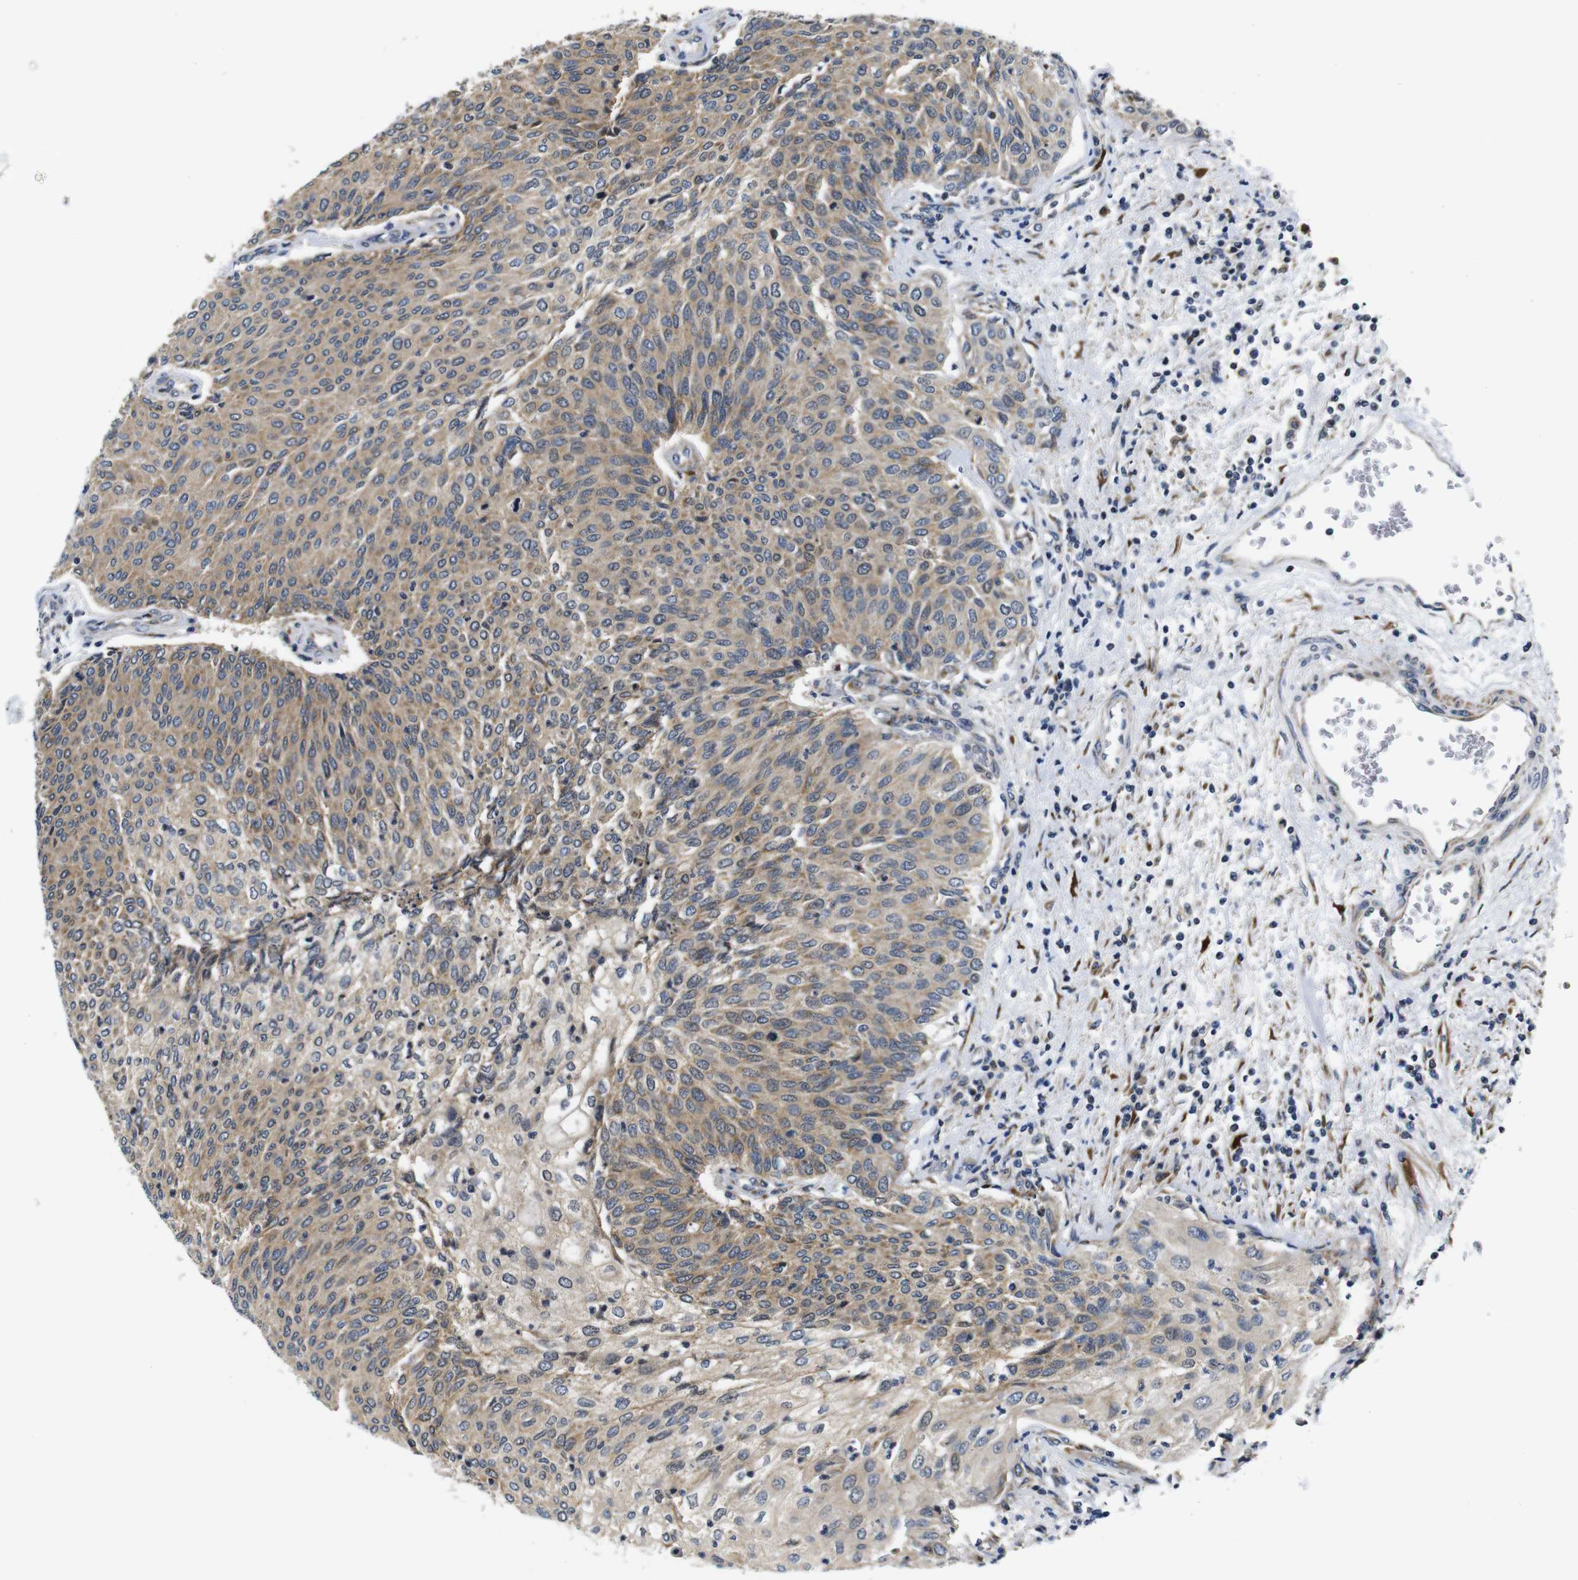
{"staining": {"intensity": "moderate", "quantity": ">75%", "location": "cytoplasmic/membranous"}, "tissue": "urothelial cancer", "cell_type": "Tumor cells", "image_type": "cancer", "snomed": [{"axis": "morphology", "description": "Urothelial carcinoma, Low grade"}, {"axis": "topography", "description": "Urinary bladder"}], "caption": "Protein expression analysis of human low-grade urothelial carcinoma reveals moderate cytoplasmic/membranous expression in about >75% of tumor cells. Immunohistochemistry stains the protein in brown and the nuclei are stained blue.", "gene": "FKBP14", "patient": {"sex": "female", "age": 79}}